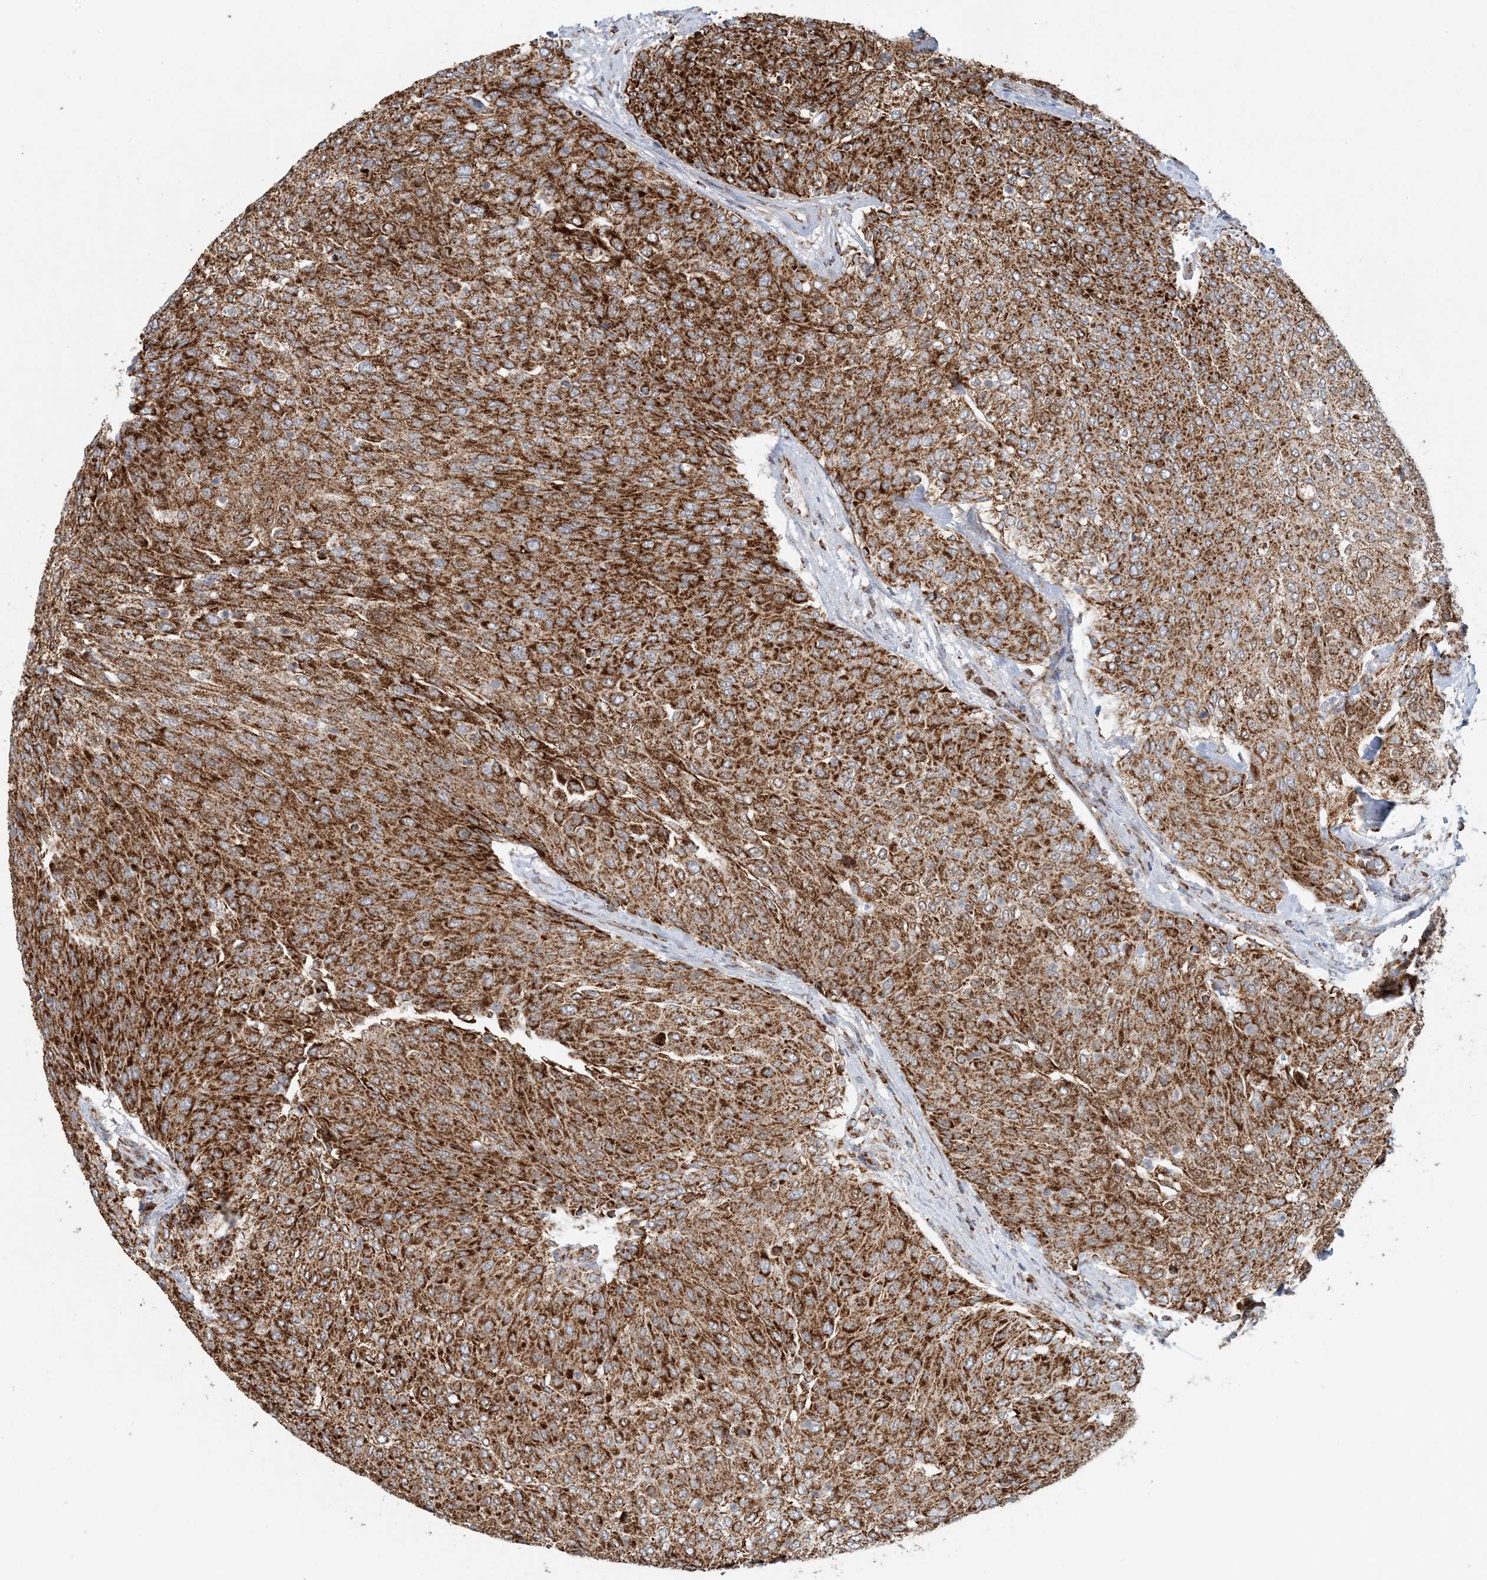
{"staining": {"intensity": "strong", "quantity": ">75%", "location": "cytoplasmic/membranous"}, "tissue": "urothelial cancer", "cell_type": "Tumor cells", "image_type": "cancer", "snomed": [{"axis": "morphology", "description": "Urothelial carcinoma, Low grade"}, {"axis": "topography", "description": "Urinary bladder"}], "caption": "Immunohistochemical staining of low-grade urothelial carcinoma displays high levels of strong cytoplasmic/membranous positivity in approximately >75% of tumor cells. The protein is stained brown, and the nuclei are stained in blue (DAB (3,3'-diaminobenzidine) IHC with brightfield microscopy, high magnification).", "gene": "MAN1A1", "patient": {"sex": "female", "age": 79}}